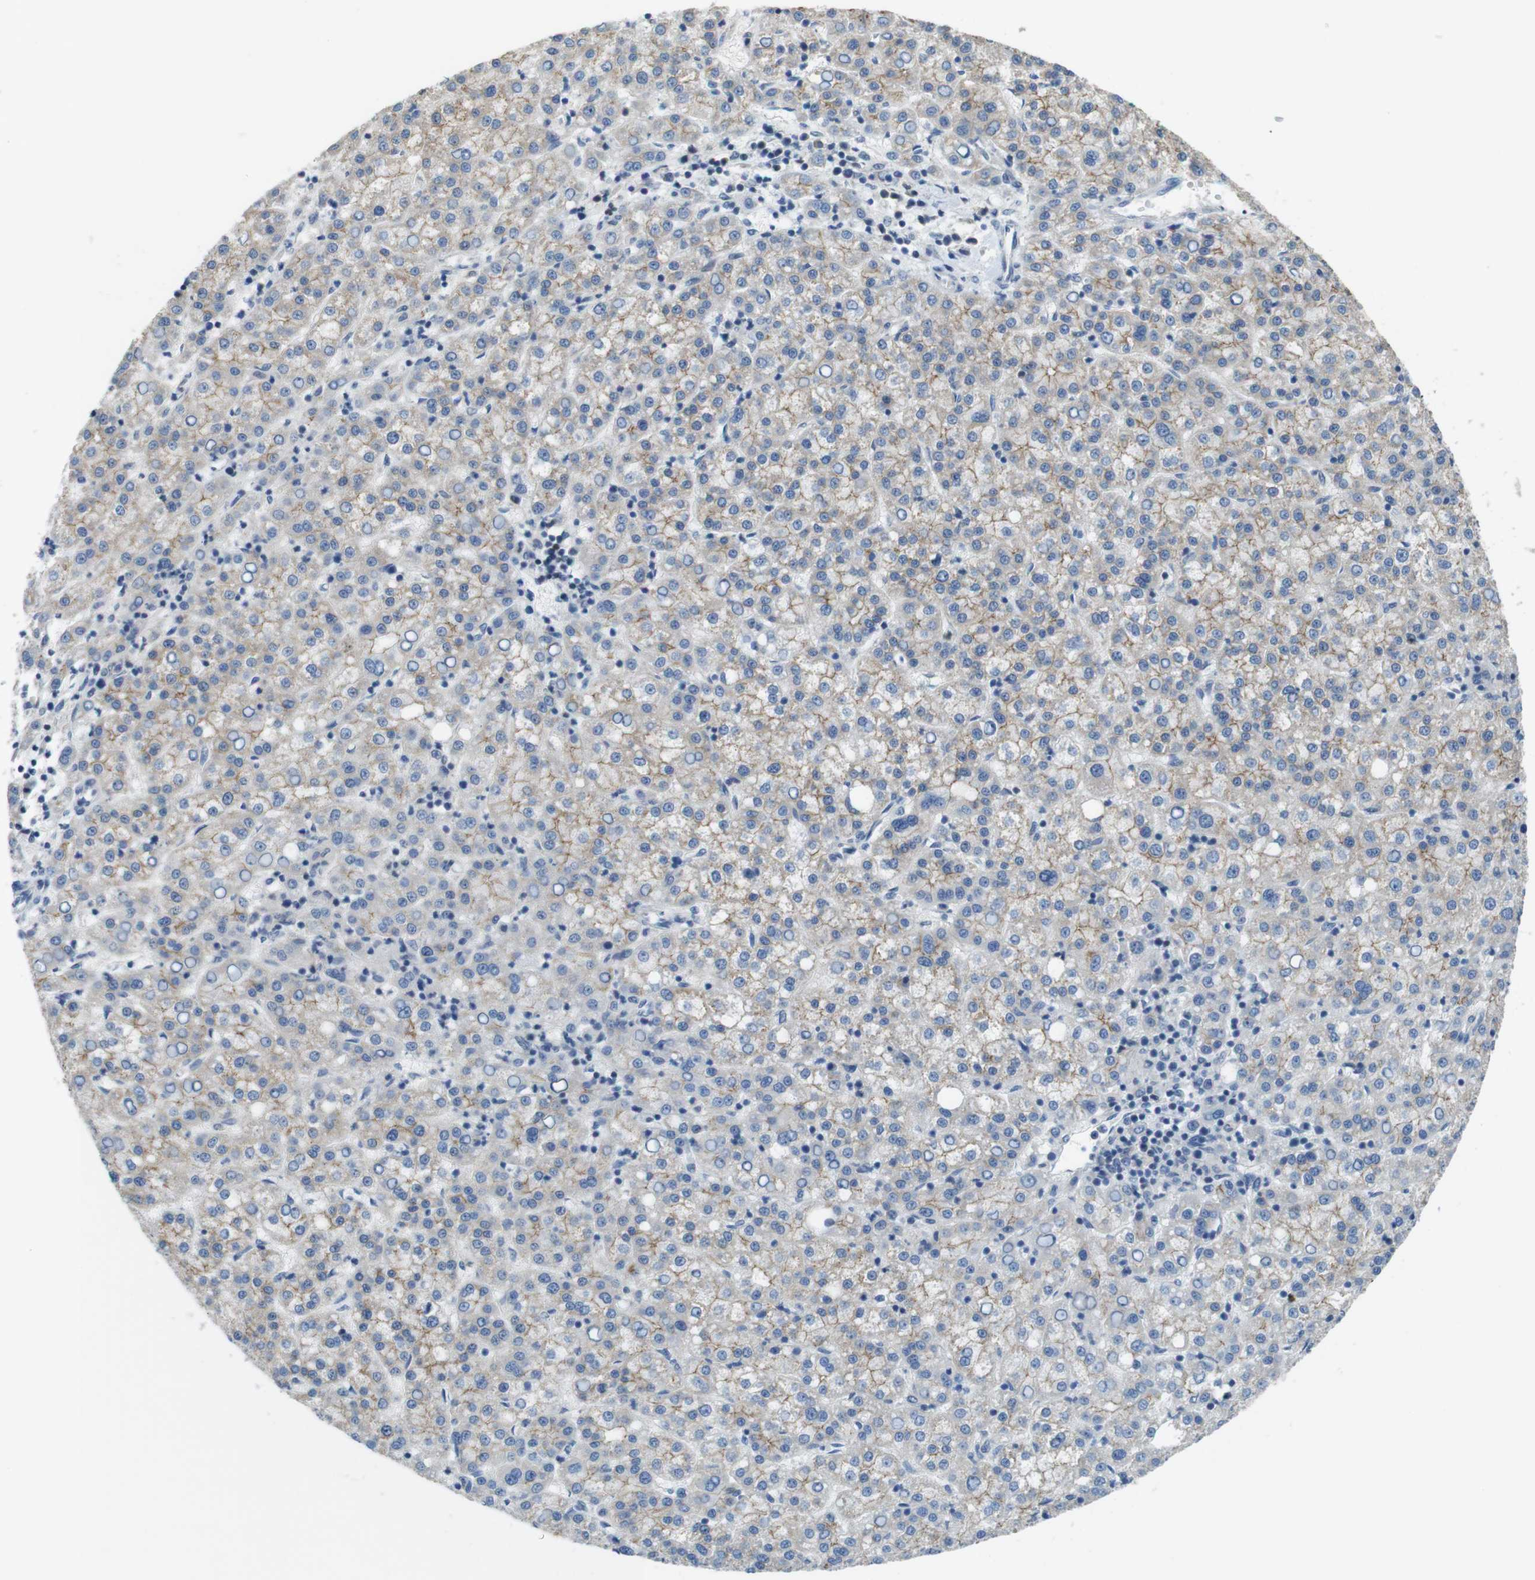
{"staining": {"intensity": "weak", "quantity": "25%-75%", "location": "cytoplasmic/membranous"}, "tissue": "liver cancer", "cell_type": "Tumor cells", "image_type": "cancer", "snomed": [{"axis": "morphology", "description": "Carcinoma, Hepatocellular, NOS"}, {"axis": "topography", "description": "Liver"}], "caption": "DAB (3,3'-diaminobenzidine) immunohistochemical staining of human hepatocellular carcinoma (liver) reveals weak cytoplasmic/membranous protein expression in about 25%-75% of tumor cells.", "gene": "PCDH10", "patient": {"sex": "female", "age": 58}}